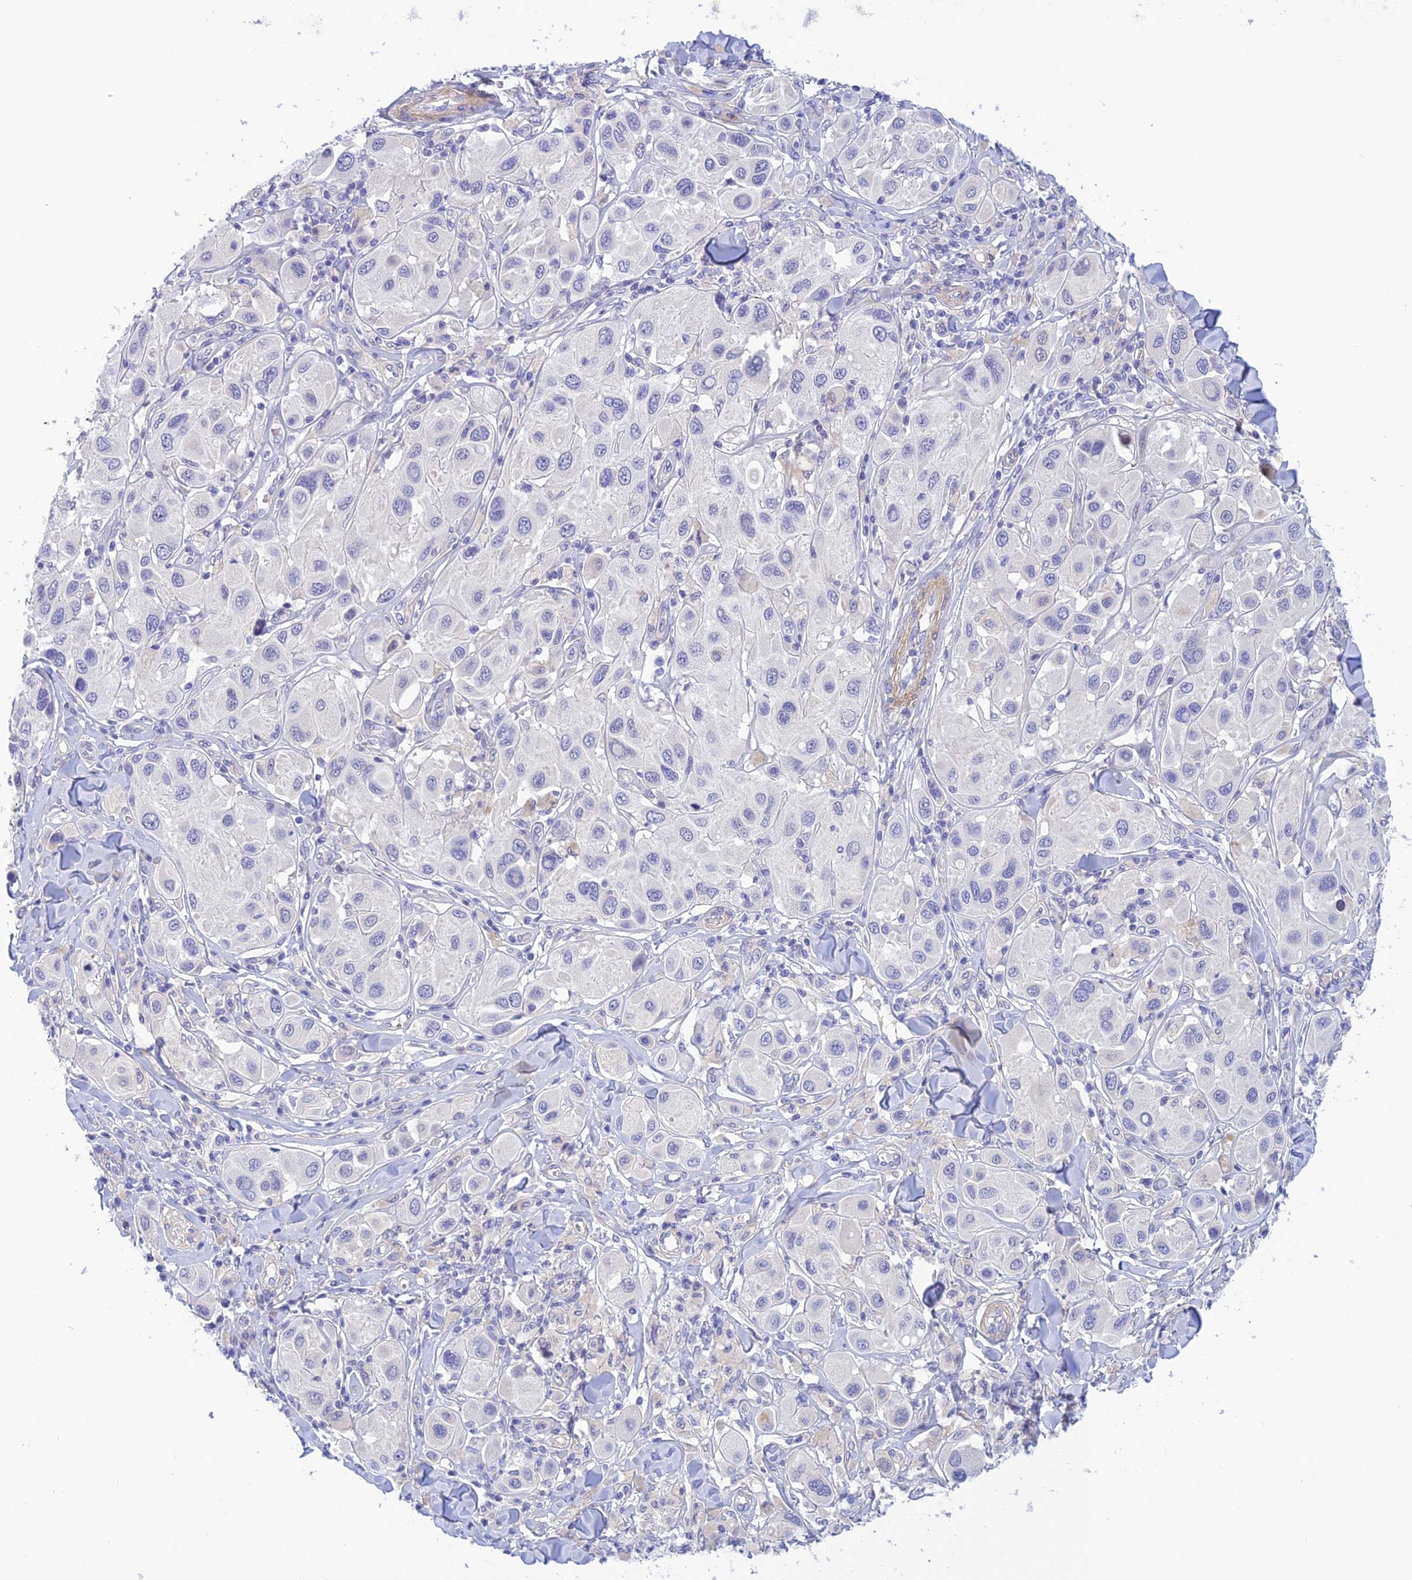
{"staining": {"intensity": "negative", "quantity": "none", "location": "none"}, "tissue": "melanoma", "cell_type": "Tumor cells", "image_type": "cancer", "snomed": [{"axis": "morphology", "description": "Malignant melanoma, Metastatic site"}, {"axis": "topography", "description": "Skin"}], "caption": "Immunohistochemistry (IHC) of melanoma shows no staining in tumor cells.", "gene": "ZDHHC16", "patient": {"sex": "male", "age": 41}}